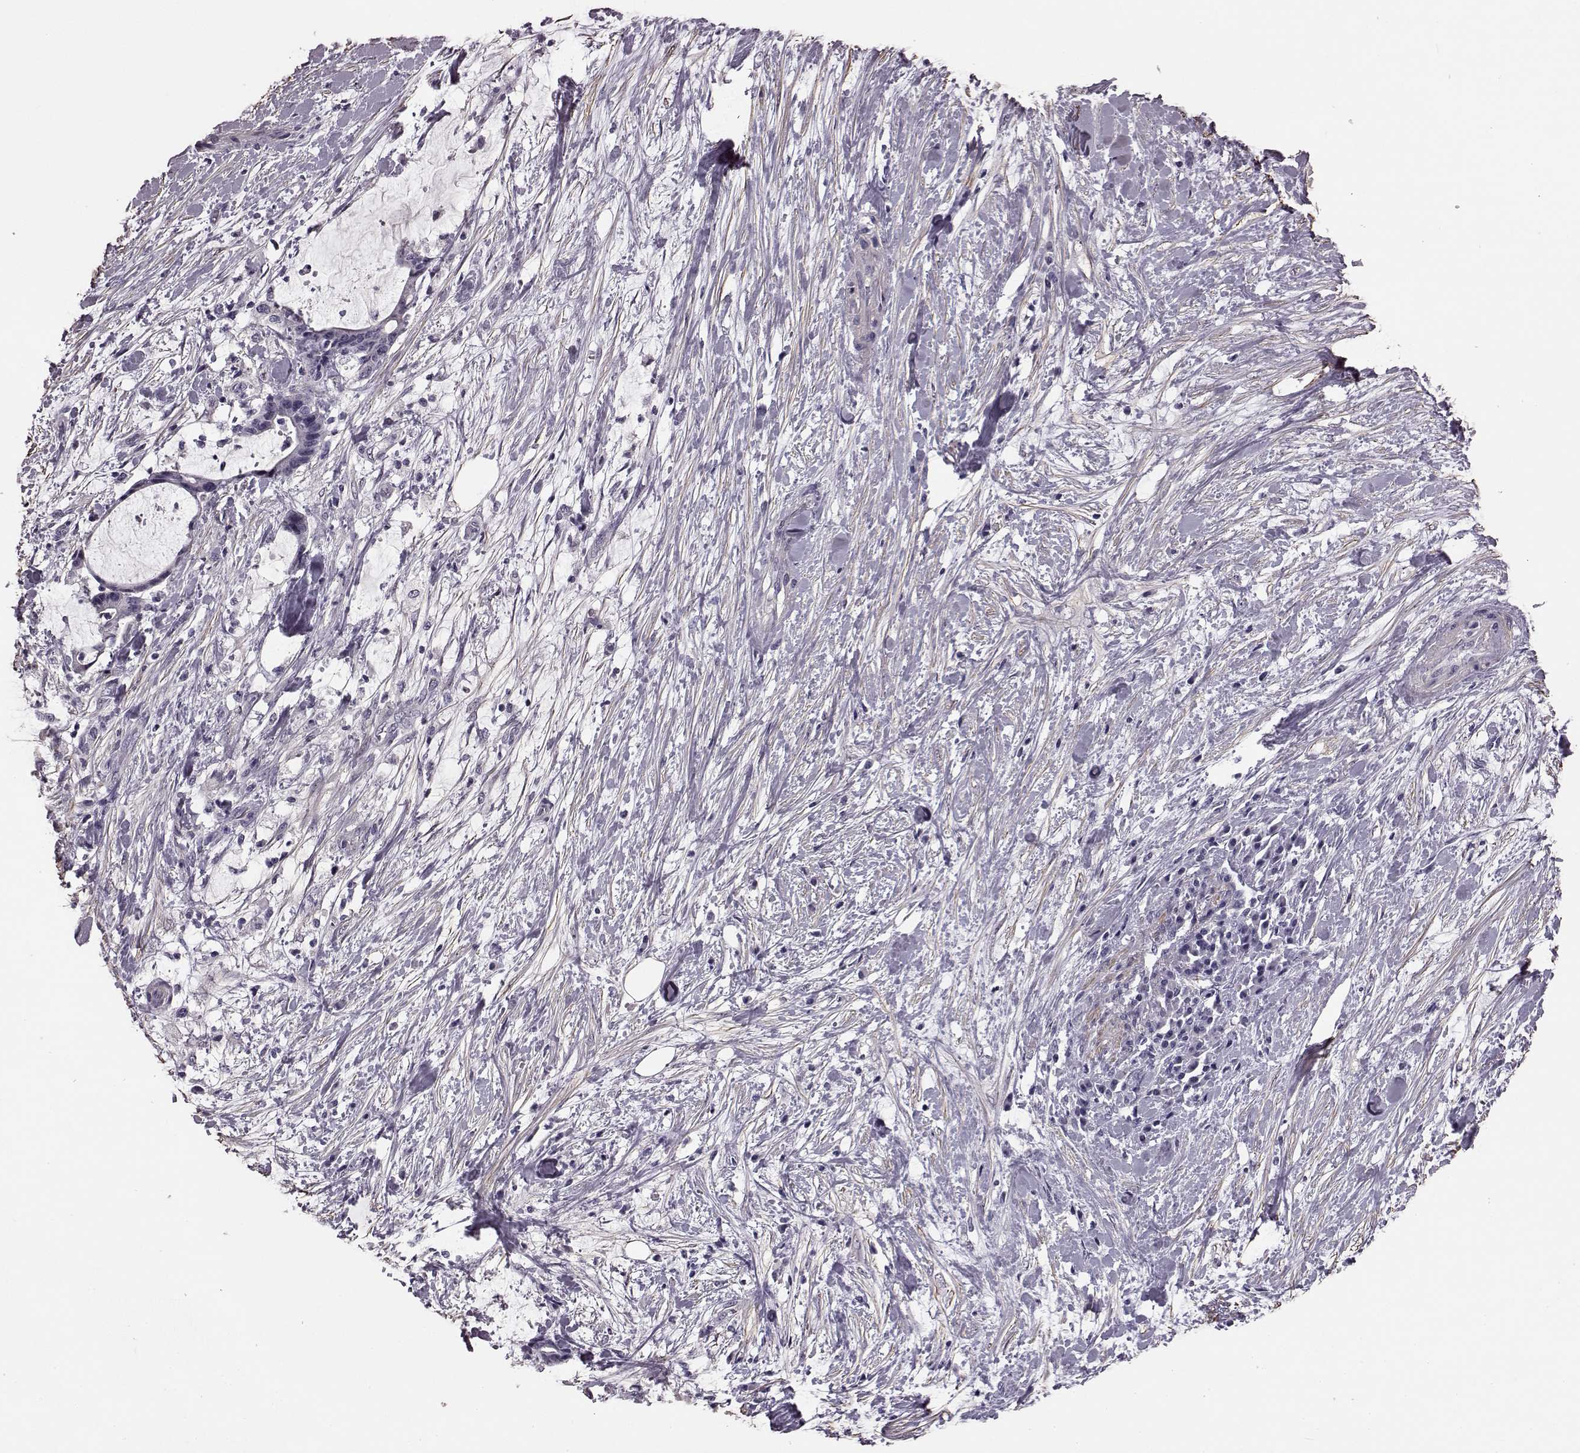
{"staining": {"intensity": "negative", "quantity": "none", "location": "none"}, "tissue": "liver cancer", "cell_type": "Tumor cells", "image_type": "cancer", "snomed": [{"axis": "morphology", "description": "Cholangiocarcinoma"}, {"axis": "topography", "description": "Liver"}], "caption": "High power microscopy image of an immunohistochemistry photomicrograph of cholangiocarcinoma (liver), revealing no significant staining in tumor cells. (DAB immunohistochemistry visualized using brightfield microscopy, high magnification).", "gene": "SLCO3A1", "patient": {"sex": "female", "age": 73}}